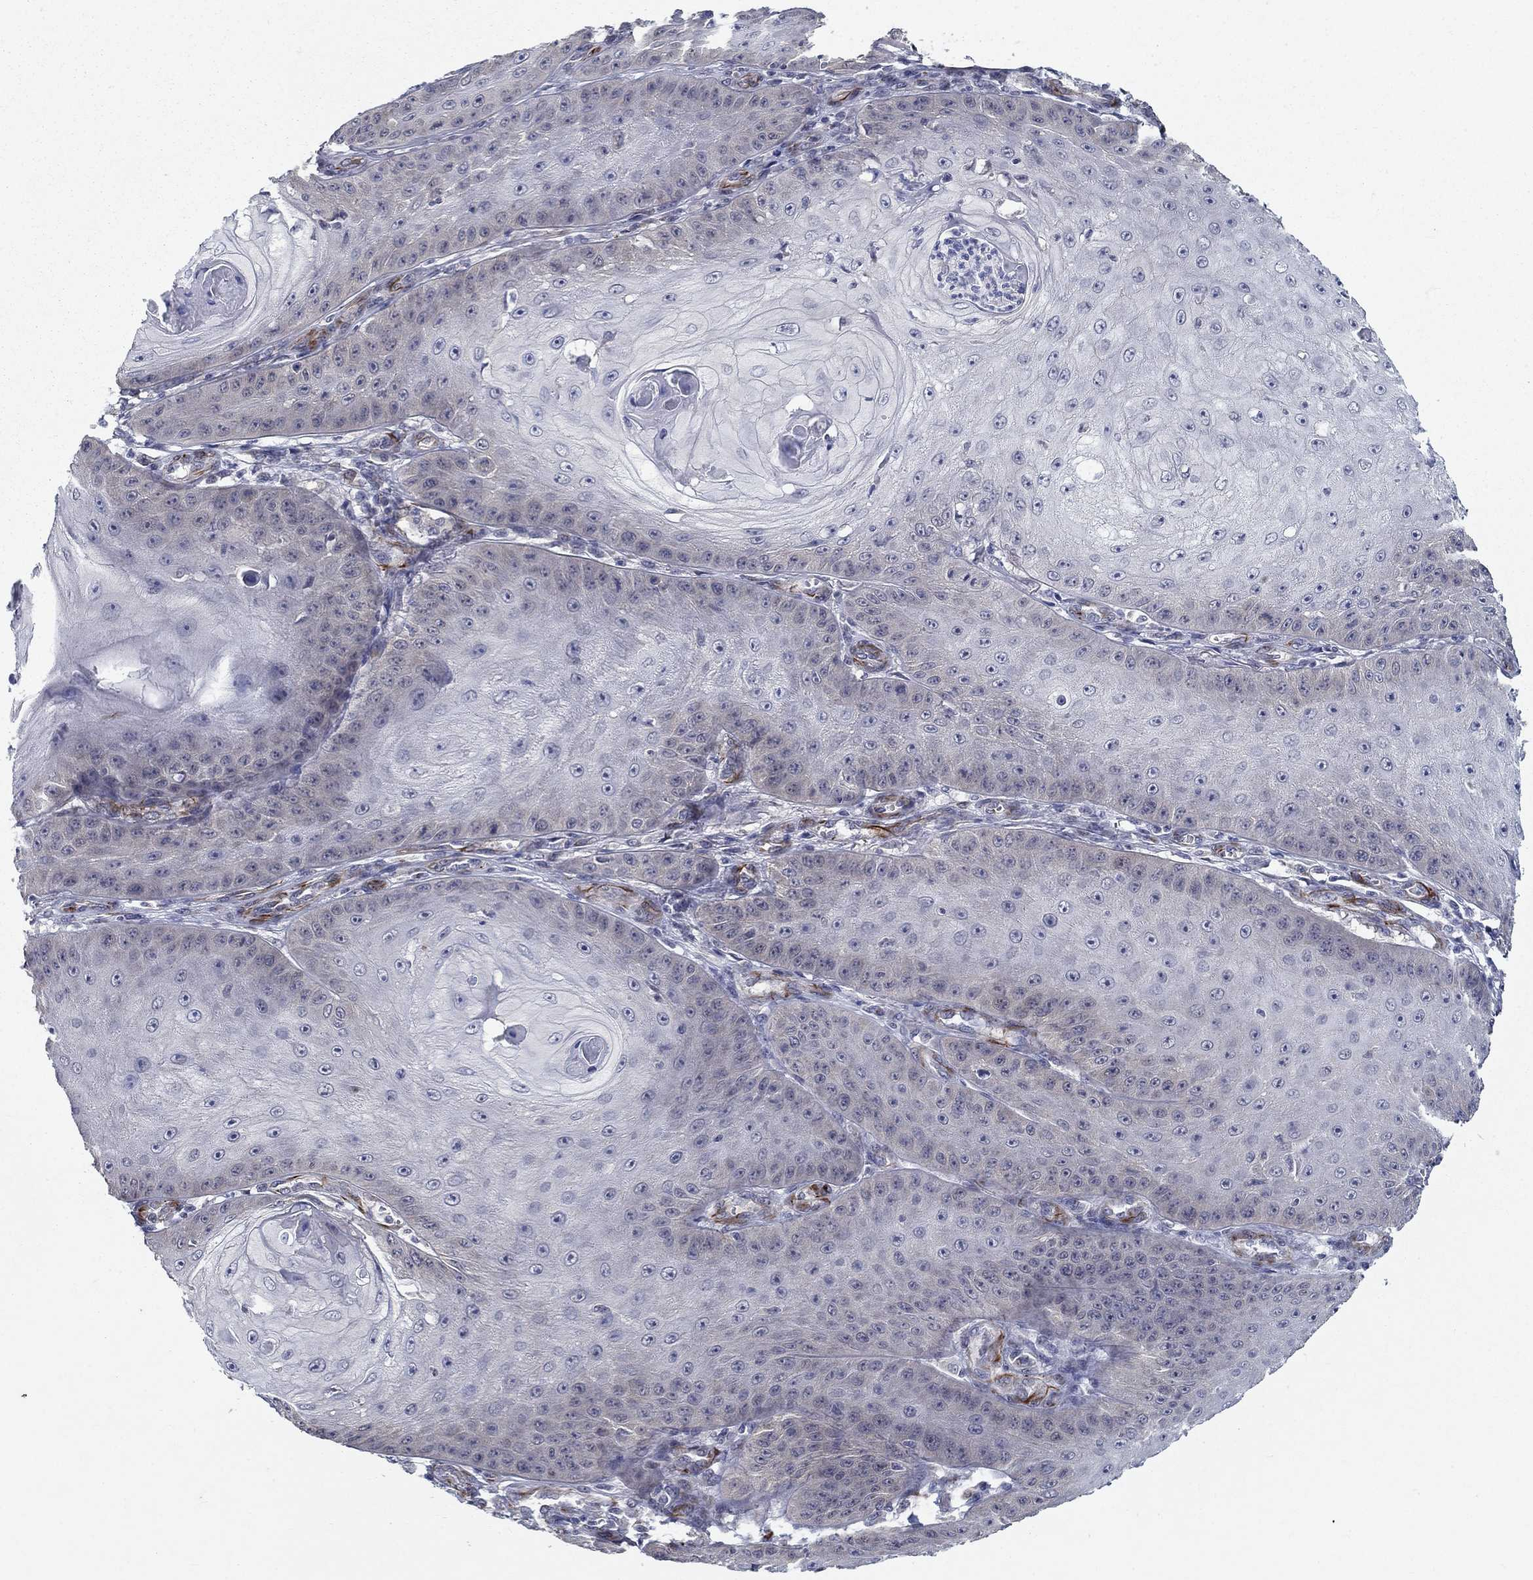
{"staining": {"intensity": "negative", "quantity": "none", "location": "none"}, "tissue": "skin cancer", "cell_type": "Tumor cells", "image_type": "cancer", "snomed": [{"axis": "morphology", "description": "Squamous cell carcinoma, NOS"}, {"axis": "topography", "description": "Skin"}], "caption": "Immunohistochemical staining of skin squamous cell carcinoma shows no significant staining in tumor cells. (Immunohistochemistry (ihc), brightfield microscopy, high magnification).", "gene": "LACTB2", "patient": {"sex": "male", "age": 70}}